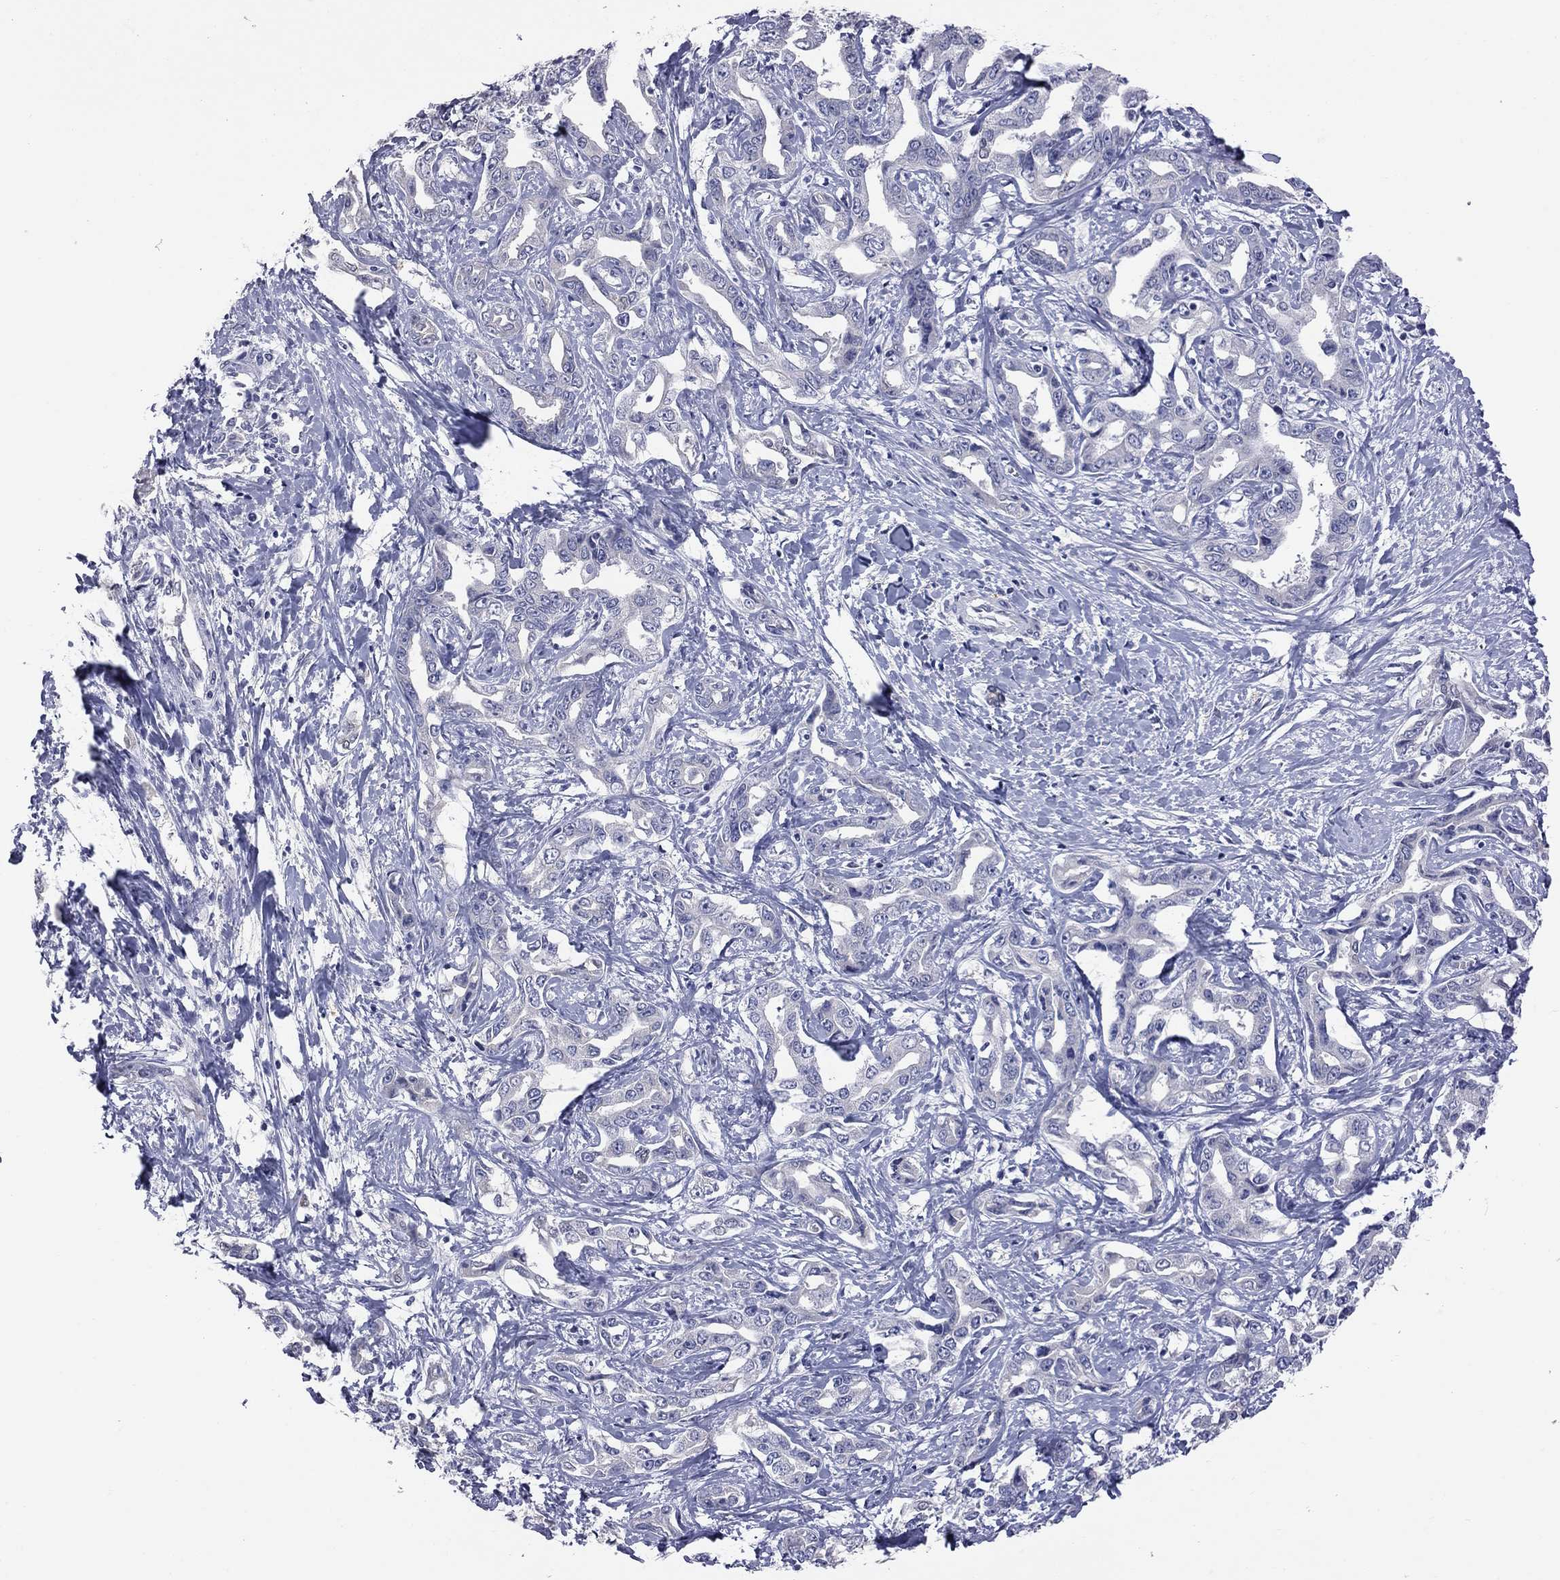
{"staining": {"intensity": "negative", "quantity": "none", "location": "none"}, "tissue": "liver cancer", "cell_type": "Tumor cells", "image_type": "cancer", "snomed": [{"axis": "morphology", "description": "Cholangiocarcinoma"}, {"axis": "topography", "description": "Liver"}], "caption": "High power microscopy image of an immunohistochemistry image of liver cholangiocarcinoma, revealing no significant positivity in tumor cells.", "gene": "HYLS1", "patient": {"sex": "male", "age": 59}}